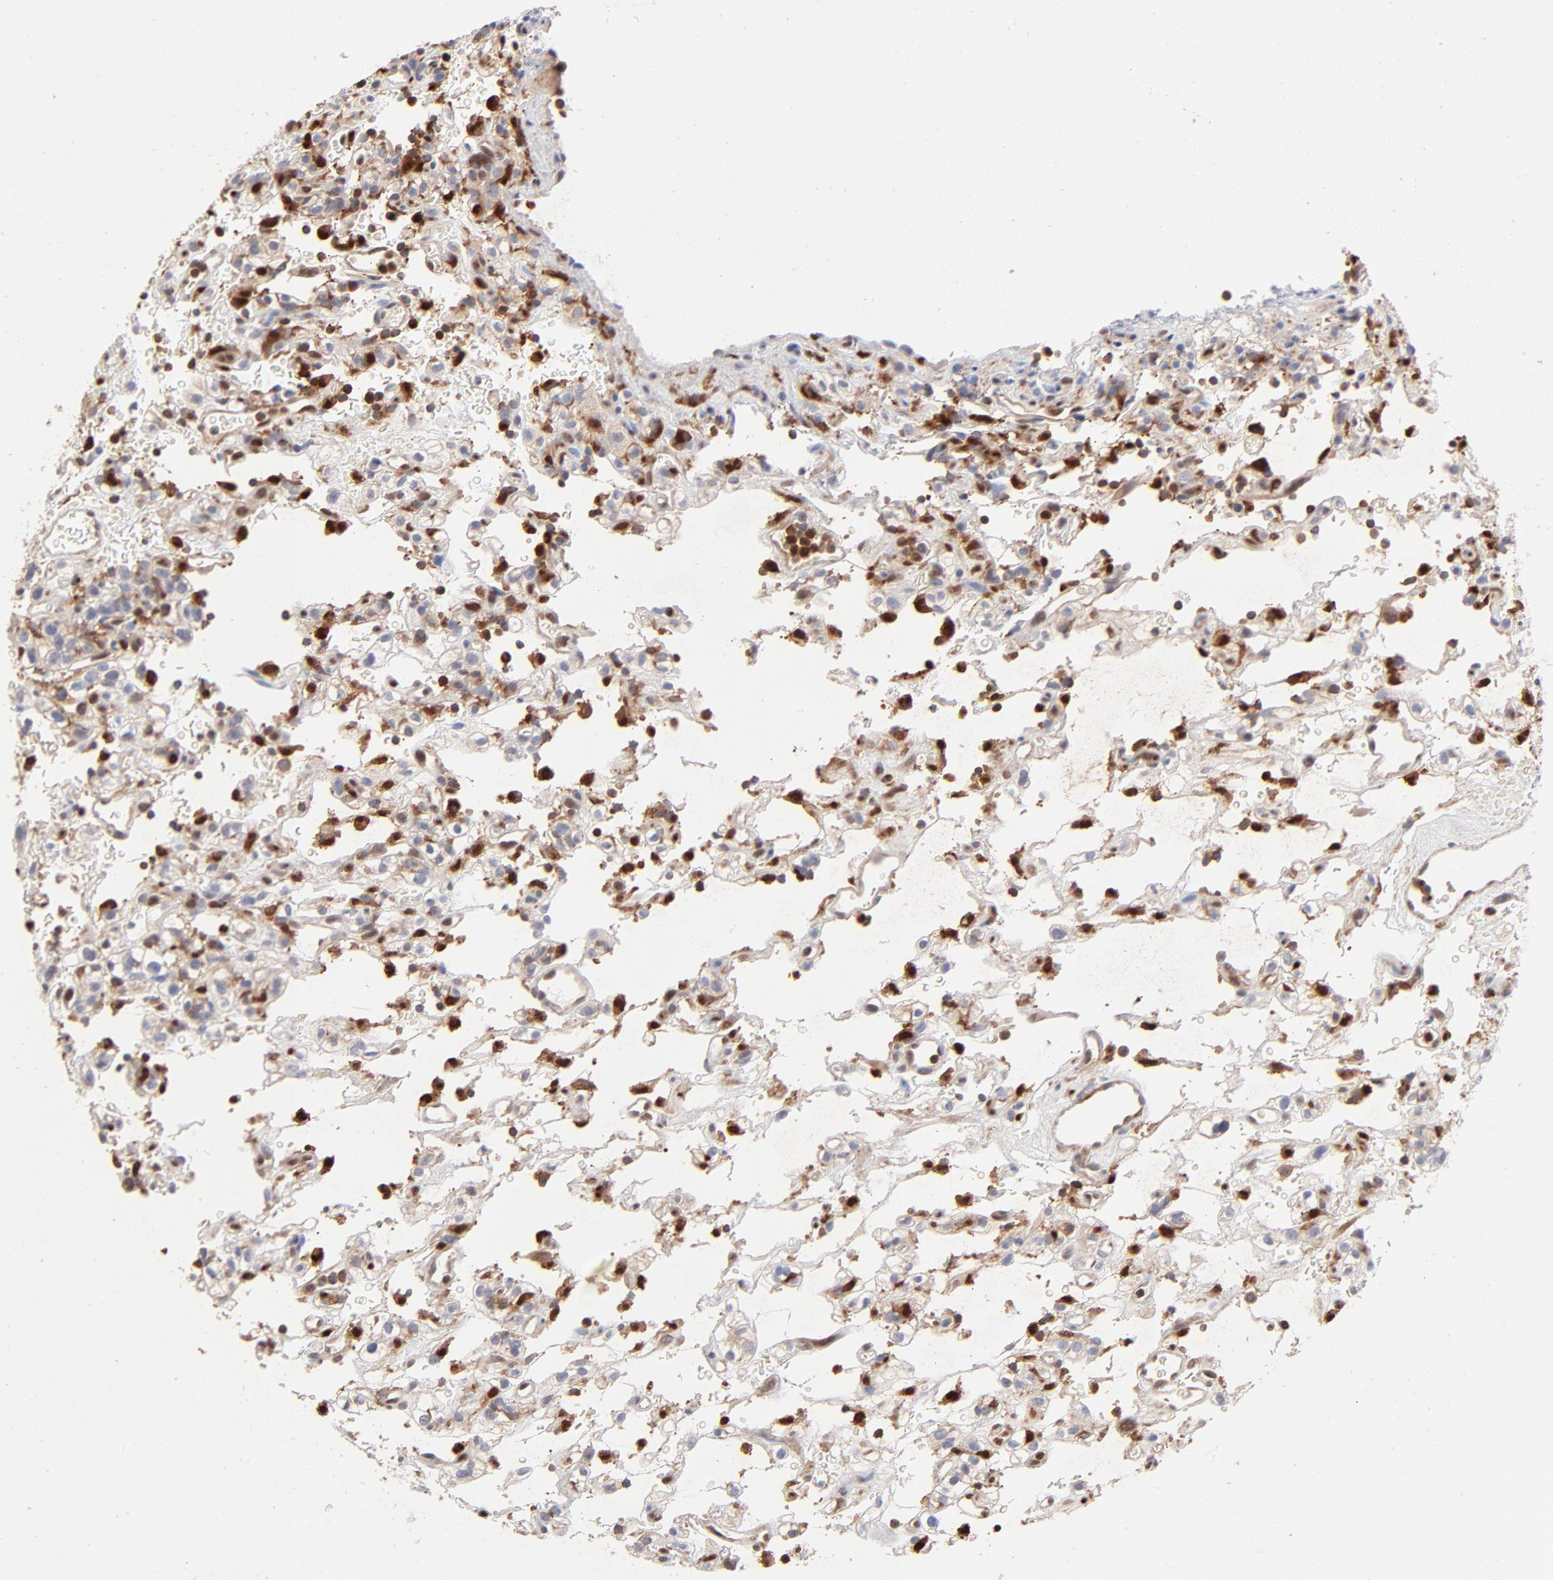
{"staining": {"intensity": "negative", "quantity": "none", "location": "none"}, "tissue": "renal cancer", "cell_type": "Tumor cells", "image_type": "cancer", "snomed": [{"axis": "morphology", "description": "Normal tissue, NOS"}, {"axis": "morphology", "description": "Adenocarcinoma, NOS"}, {"axis": "topography", "description": "Kidney"}], "caption": "Renal cancer (adenocarcinoma) was stained to show a protein in brown. There is no significant staining in tumor cells.", "gene": "ARHGEF6", "patient": {"sex": "female", "age": 72}}